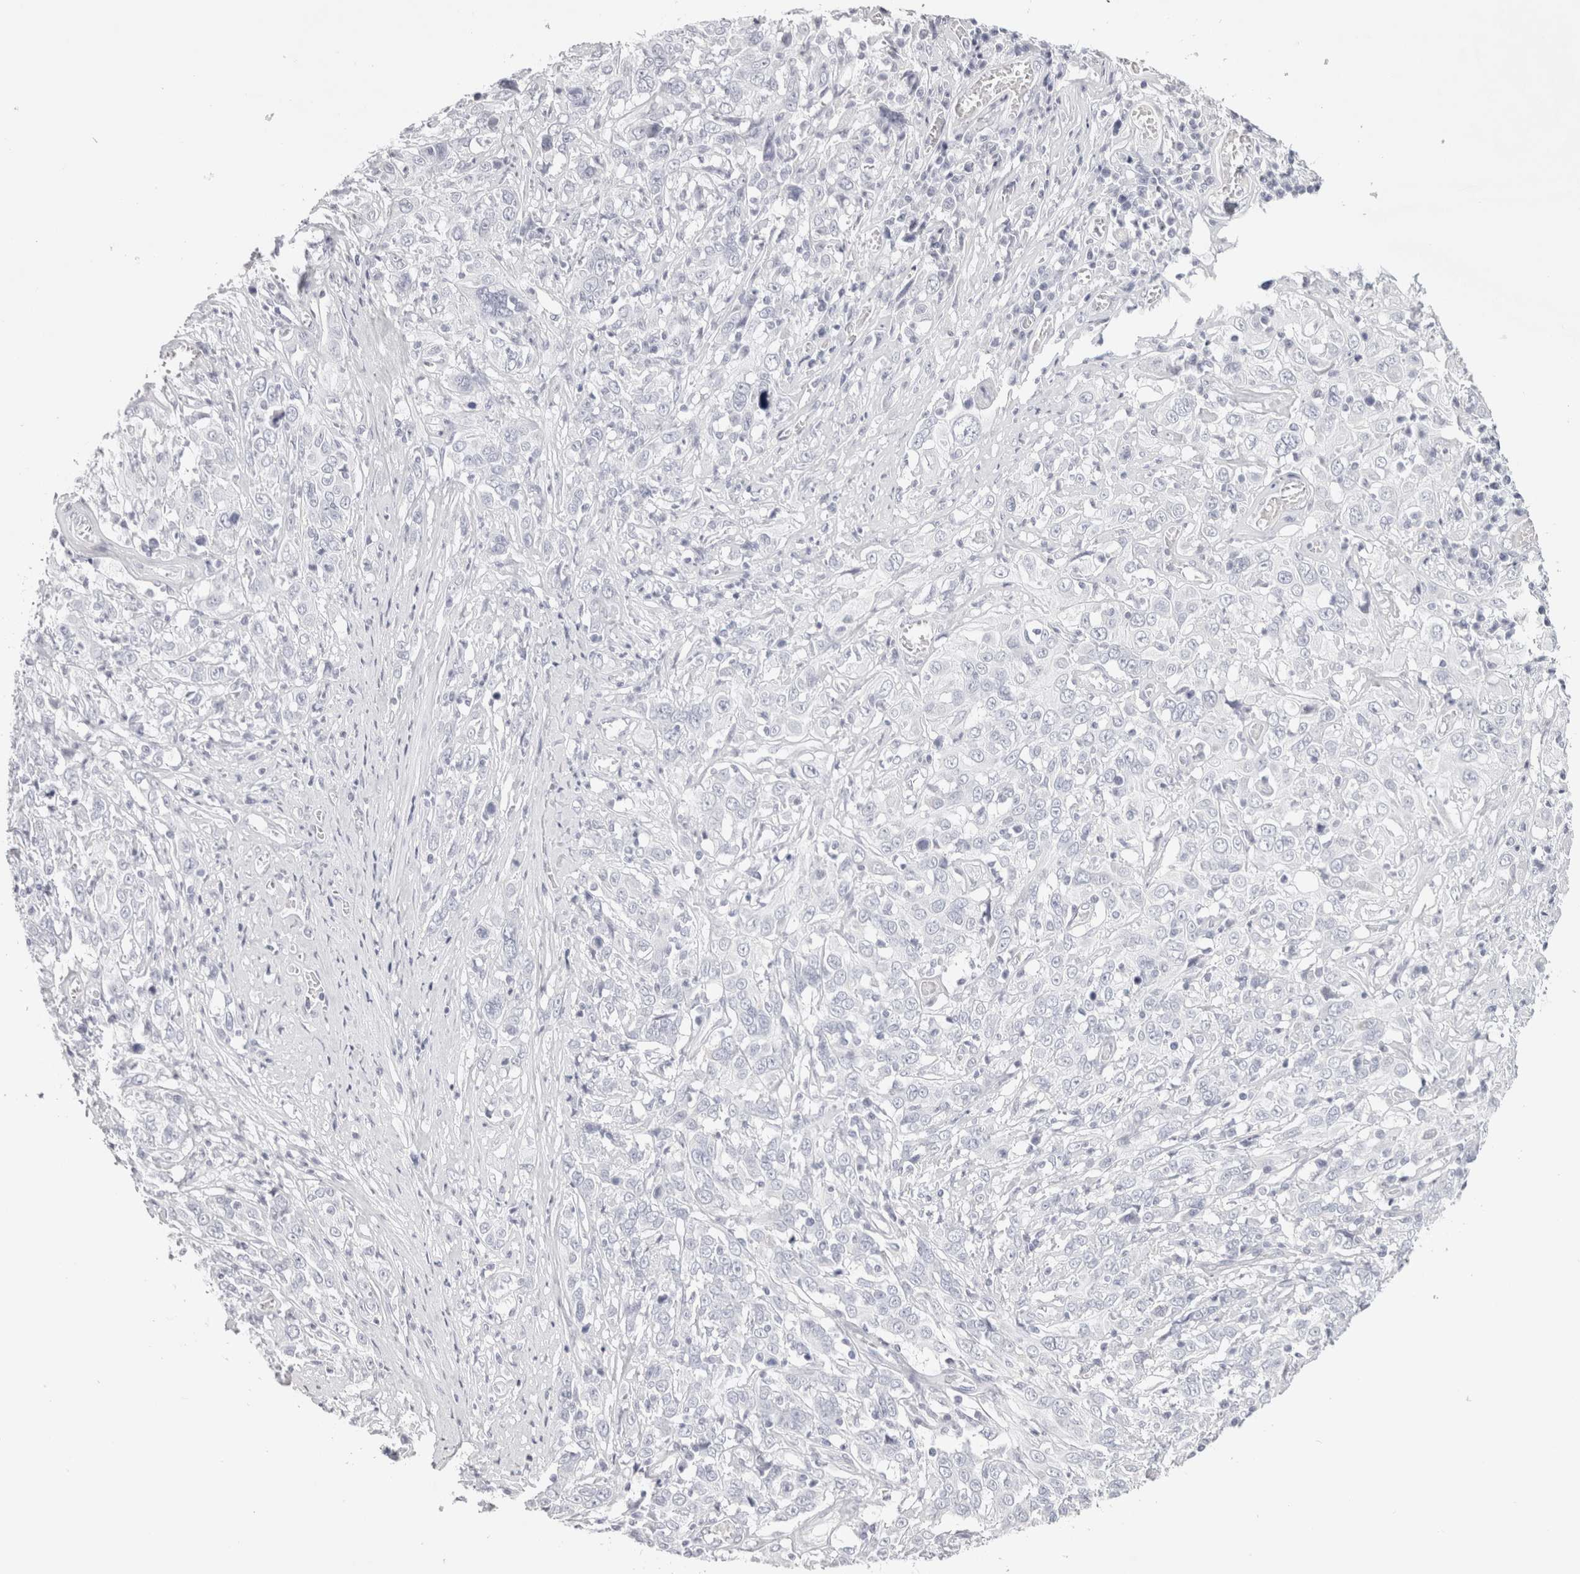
{"staining": {"intensity": "negative", "quantity": "none", "location": "none"}, "tissue": "cervical cancer", "cell_type": "Tumor cells", "image_type": "cancer", "snomed": [{"axis": "morphology", "description": "Squamous cell carcinoma, NOS"}, {"axis": "topography", "description": "Cervix"}], "caption": "This is a micrograph of immunohistochemistry (IHC) staining of cervical cancer, which shows no expression in tumor cells.", "gene": "GARIN1A", "patient": {"sex": "female", "age": 46}}